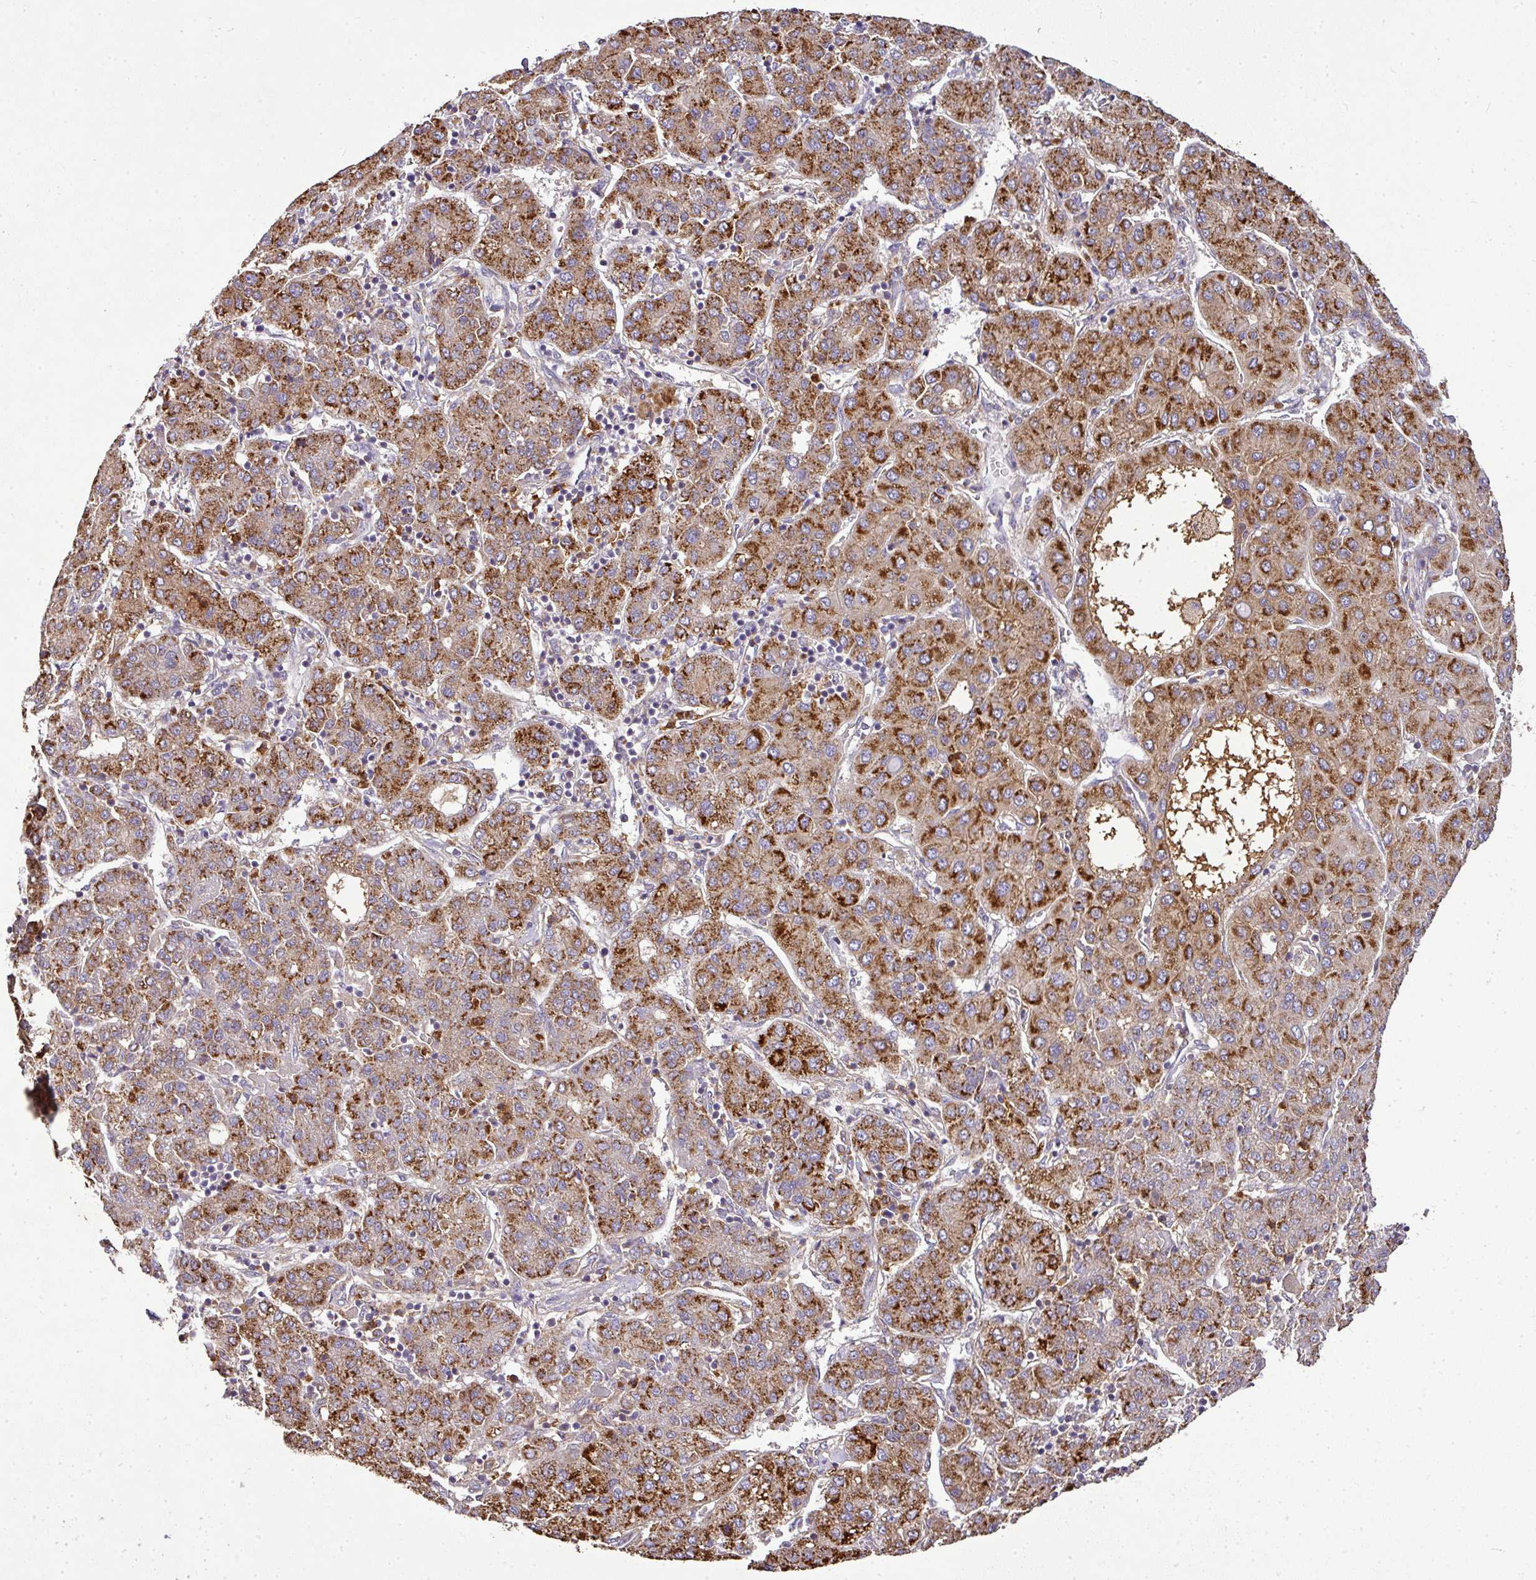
{"staining": {"intensity": "strong", "quantity": ">75%", "location": "cytoplasmic/membranous"}, "tissue": "liver cancer", "cell_type": "Tumor cells", "image_type": "cancer", "snomed": [{"axis": "morphology", "description": "Carcinoma, Hepatocellular, NOS"}, {"axis": "topography", "description": "Liver"}], "caption": "Strong cytoplasmic/membranous positivity for a protein is identified in approximately >75% of tumor cells of liver hepatocellular carcinoma using immunohistochemistry.", "gene": "CAB39L", "patient": {"sex": "male", "age": 65}}